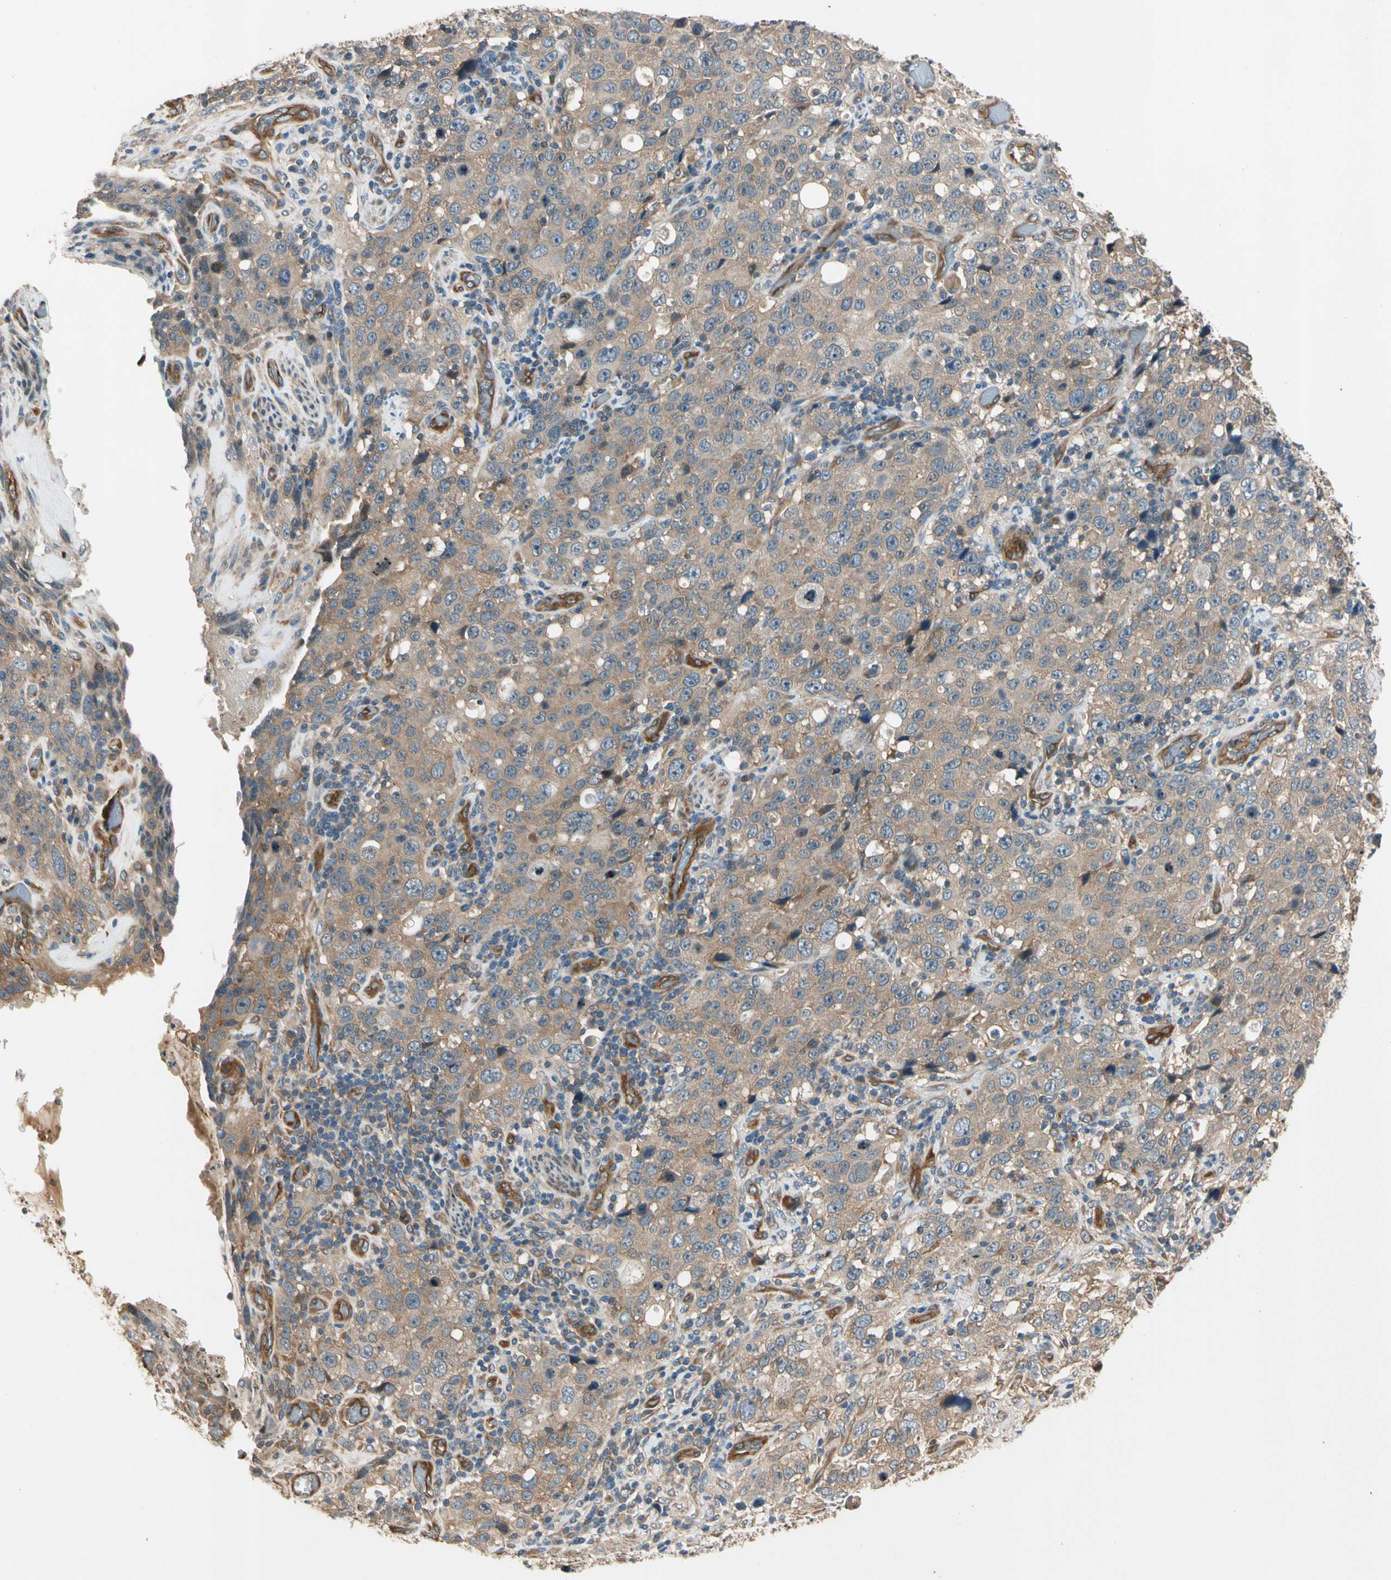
{"staining": {"intensity": "moderate", "quantity": ">75%", "location": "cytoplasmic/membranous"}, "tissue": "stomach cancer", "cell_type": "Tumor cells", "image_type": "cancer", "snomed": [{"axis": "morphology", "description": "Normal tissue, NOS"}, {"axis": "morphology", "description": "Adenocarcinoma, NOS"}, {"axis": "topography", "description": "Stomach"}], "caption": "An immunohistochemistry (IHC) histopathology image of neoplastic tissue is shown. Protein staining in brown highlights moderate cytoplasmic/membranous positivity in adenocarcinoma (stomach) within tumor cells.", "gene": "ROCK2", "patient": {"sex": "male", "age": 48}}